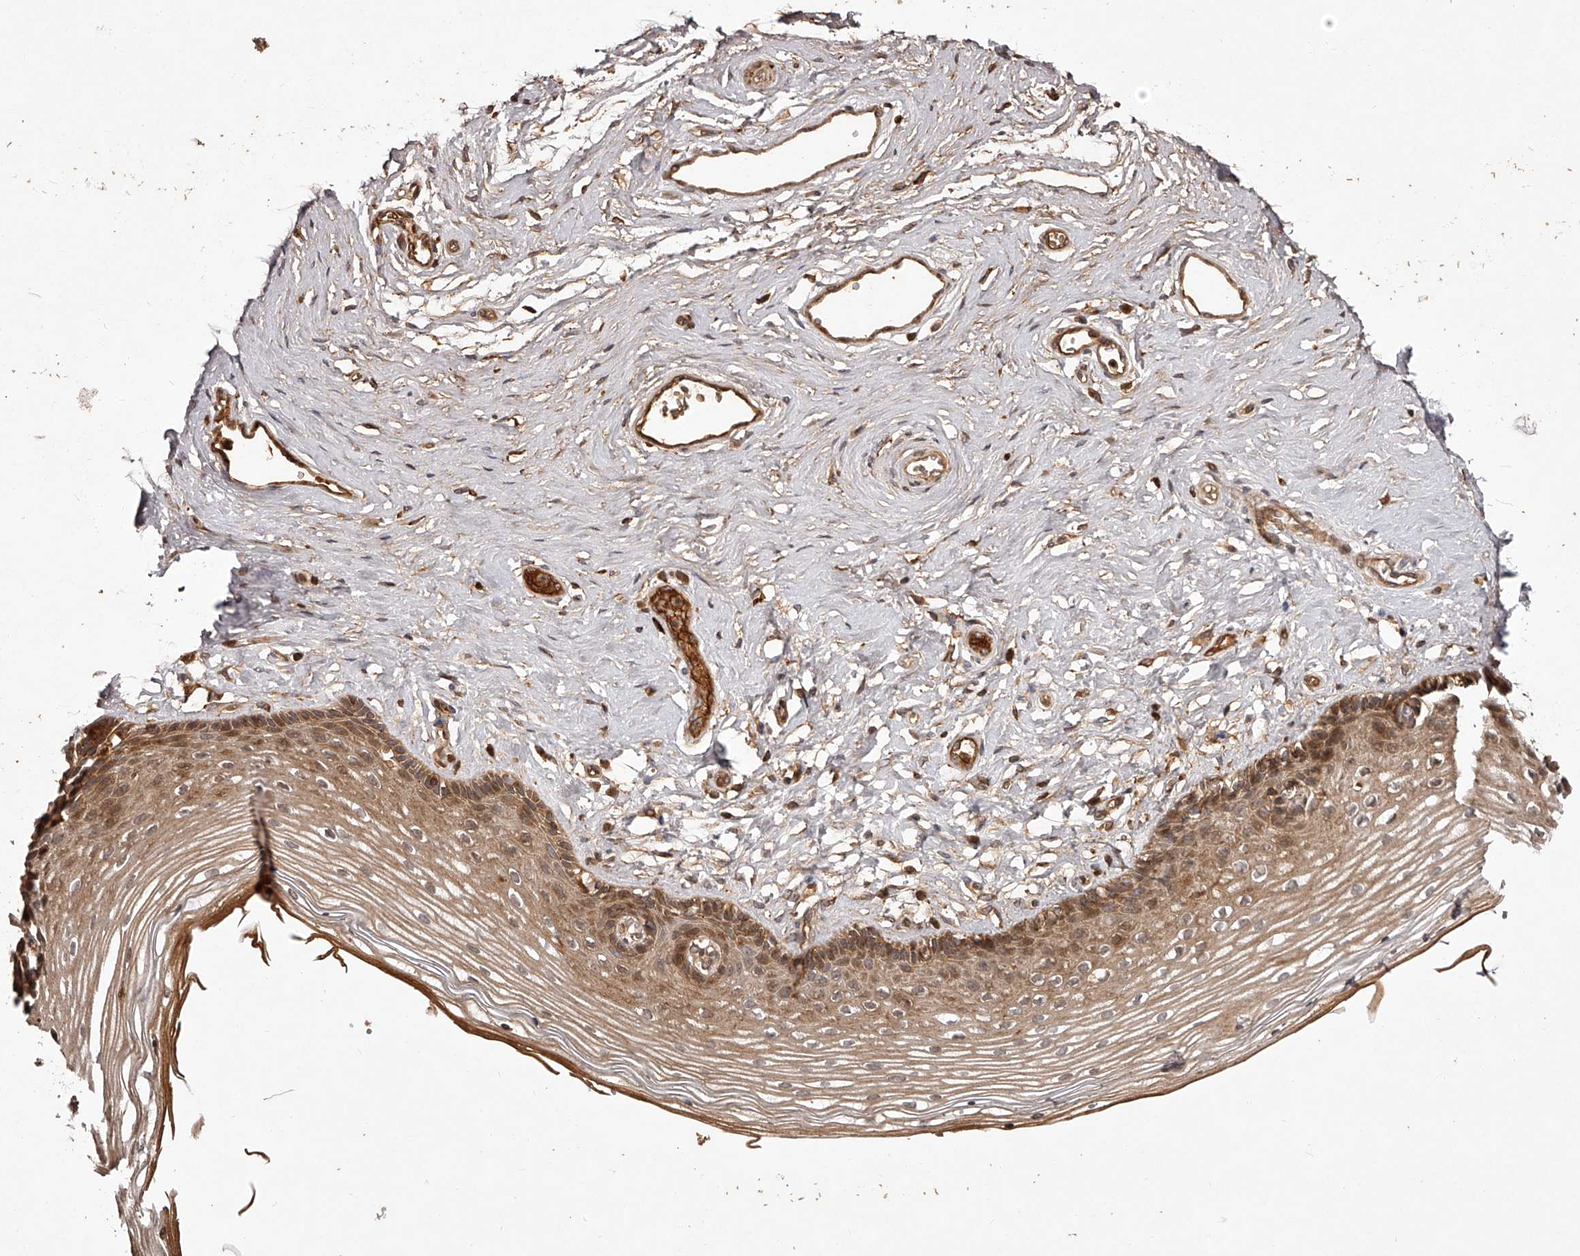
{"staining": {"intensity": "strong", "quantity": ">75%", "location": "cytoplasmic/membranous"}, "tissue": "vagina", "cell_type": "Squamous epithelial cells", "image_type": "normal", "snomed": [{"axis": "morphology", "description": "Normal tissue, NOS"}, {"axis": "topography", "description": "Vagina"}], "caption": "IHC staining of normal vagina, which demonstrates high levels of strong cytoplasmic/membranous positivity in approximately >75% of squamous epithelial cells indicating strong cytoplasmic/membranous protein staining. The staining was performed using DAB (3,3'-diaminobenzidine) (brown) for protein detection and nuclei were counterstained in hematoxylin (blue).", "gene": "CRYZL1", "patient": {"sex": "female", "age": 46}}